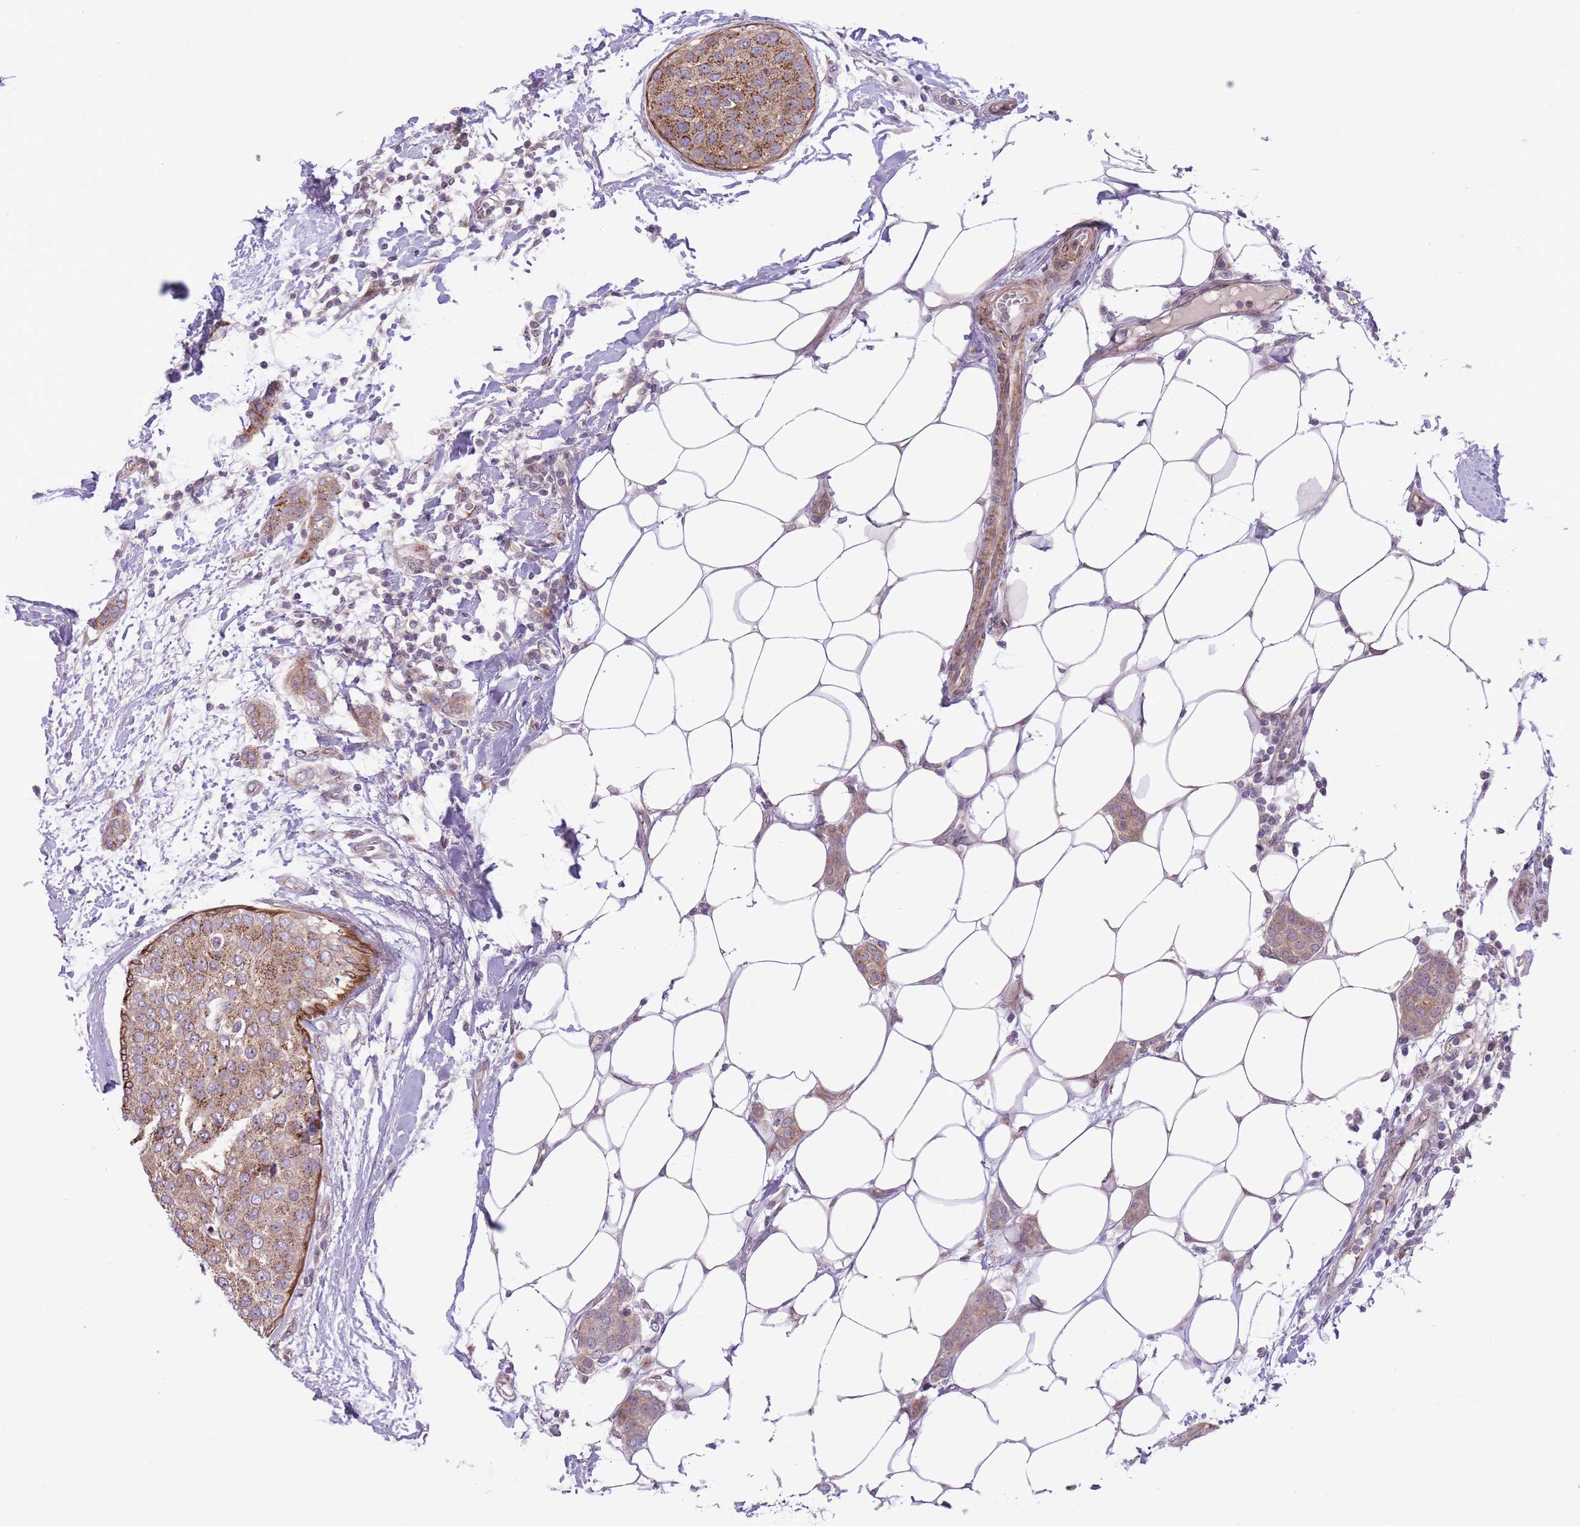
{"staining": {"intensity": "moderate", "quantity": ">75%", "location": "cytoplasmic/membranous"}, "tissue": "breast cancer", "cell_type": "Tumor cells", "image_type": "cancer", "snomed": [{"axis": "morphology", "description": "Duct carcinoma"}, {"axis": "topography", "description": "Breast"}], "caption": "The histopathology image demonstrates staining of breast intraductal carcinoma, revealing moderate cytoplasmic/membranous protein expression (brown color) within tumor cells.", "gene": "ZBED5", "patient": {"sex": "female", "age": 72}}